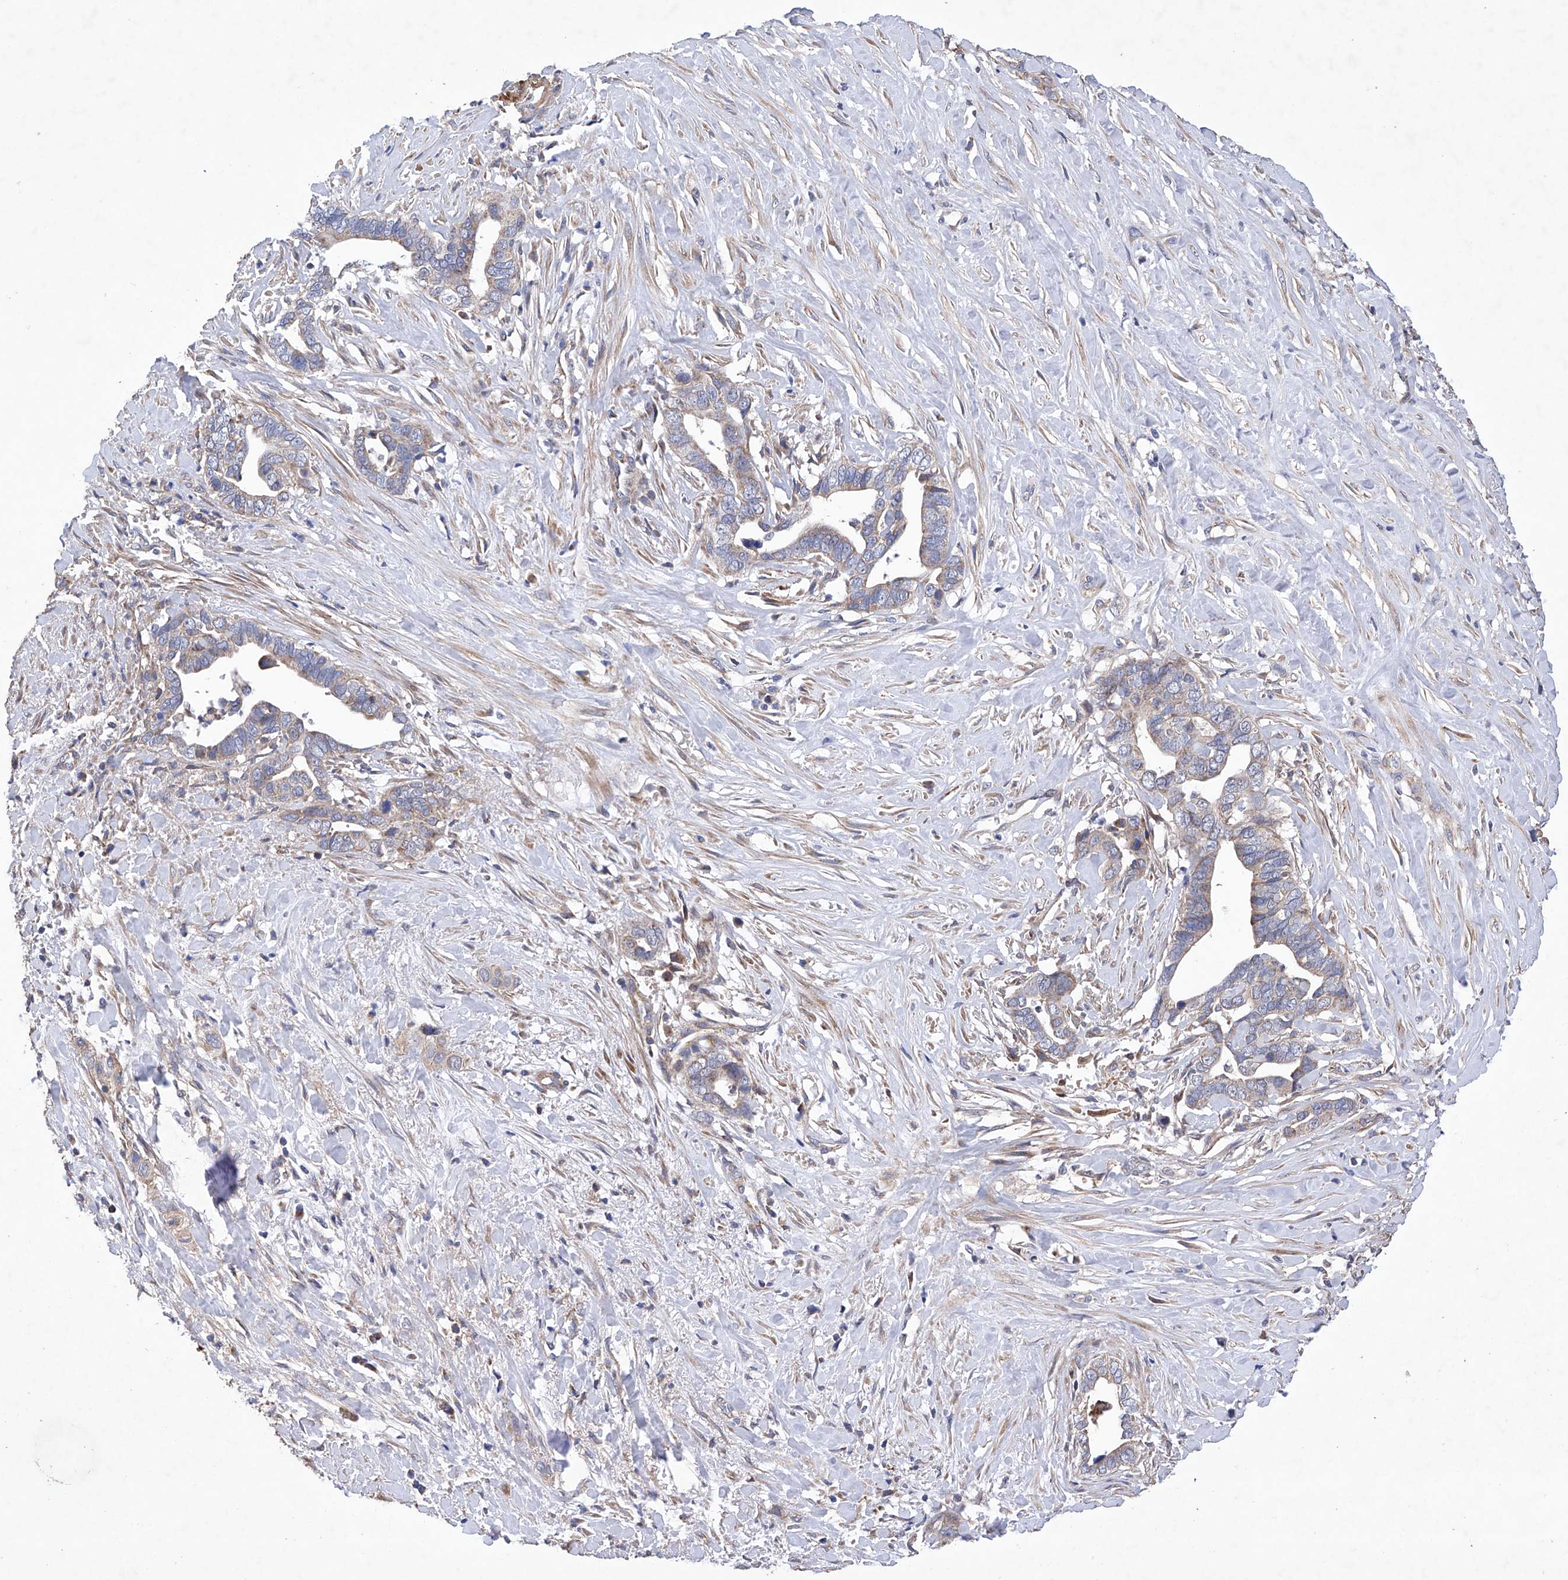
{"staining": {"intensity": "weak", "quantity": "25%-75%", "location": "cytoplasmic/membranous"}, "tissue": "liver cancer", "cell_type": "Tumor cells", "image_type": "cancer", "snomed": [{"axis": "morphology", "description": "Cholangiocarcinoma"}, {"axis": "topography", "description": "Liver"}], "caption": "IHC image of liver cancer (cholangiocarcinoma) stained for a protein (brown), which displays low levels of weak cytoplasmic/membranous expression in approximately 25%-75% of tumor cells.", "gene": "EFCAB2", "patient": {"sex": "female", "age": 79}}